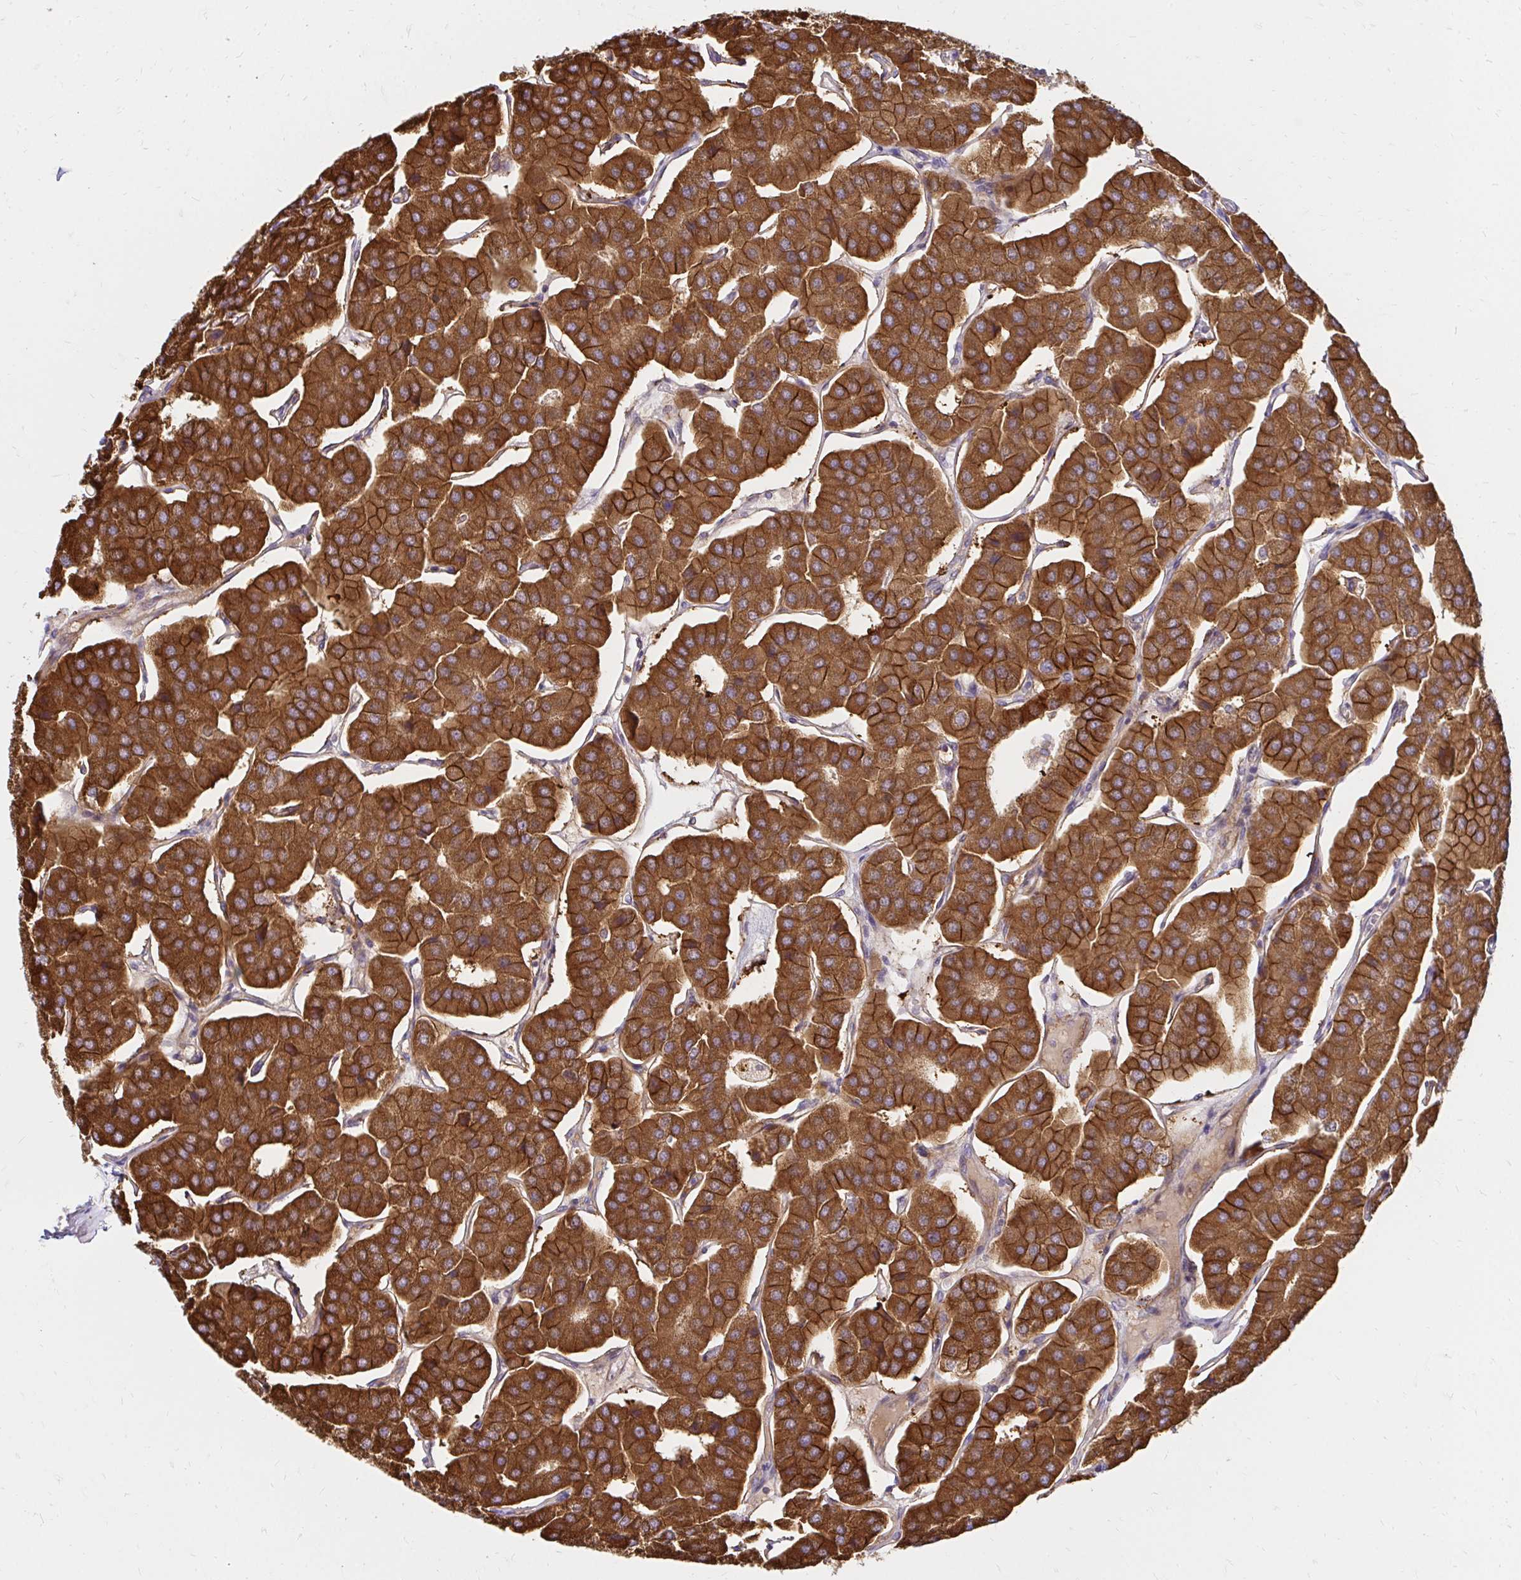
{"staining": {"intensity": "strong", "quantity": ">75%", "location": "cytoplasmic/membranous"}, "tissue": "parathyroid gland", "cell_type": "Glandular cells", "image_type": "normal", "snomed": [{"axis": "morphology", "description": "Normal tissue, NOS"}, {"axis": "morphology", "description": "Adenoma, NOS"}, {"axis": "topography", "description": "Parathyroid gland"}], "caption": "Immunohistochemical staining of normal human parathyroid gland exhibits high levels of strong cytoplasmic/membranous positivity in approximately >75% of glandular cells.", "gene": "ITGA2", "patient": {"sex": "female", "age": 86}}